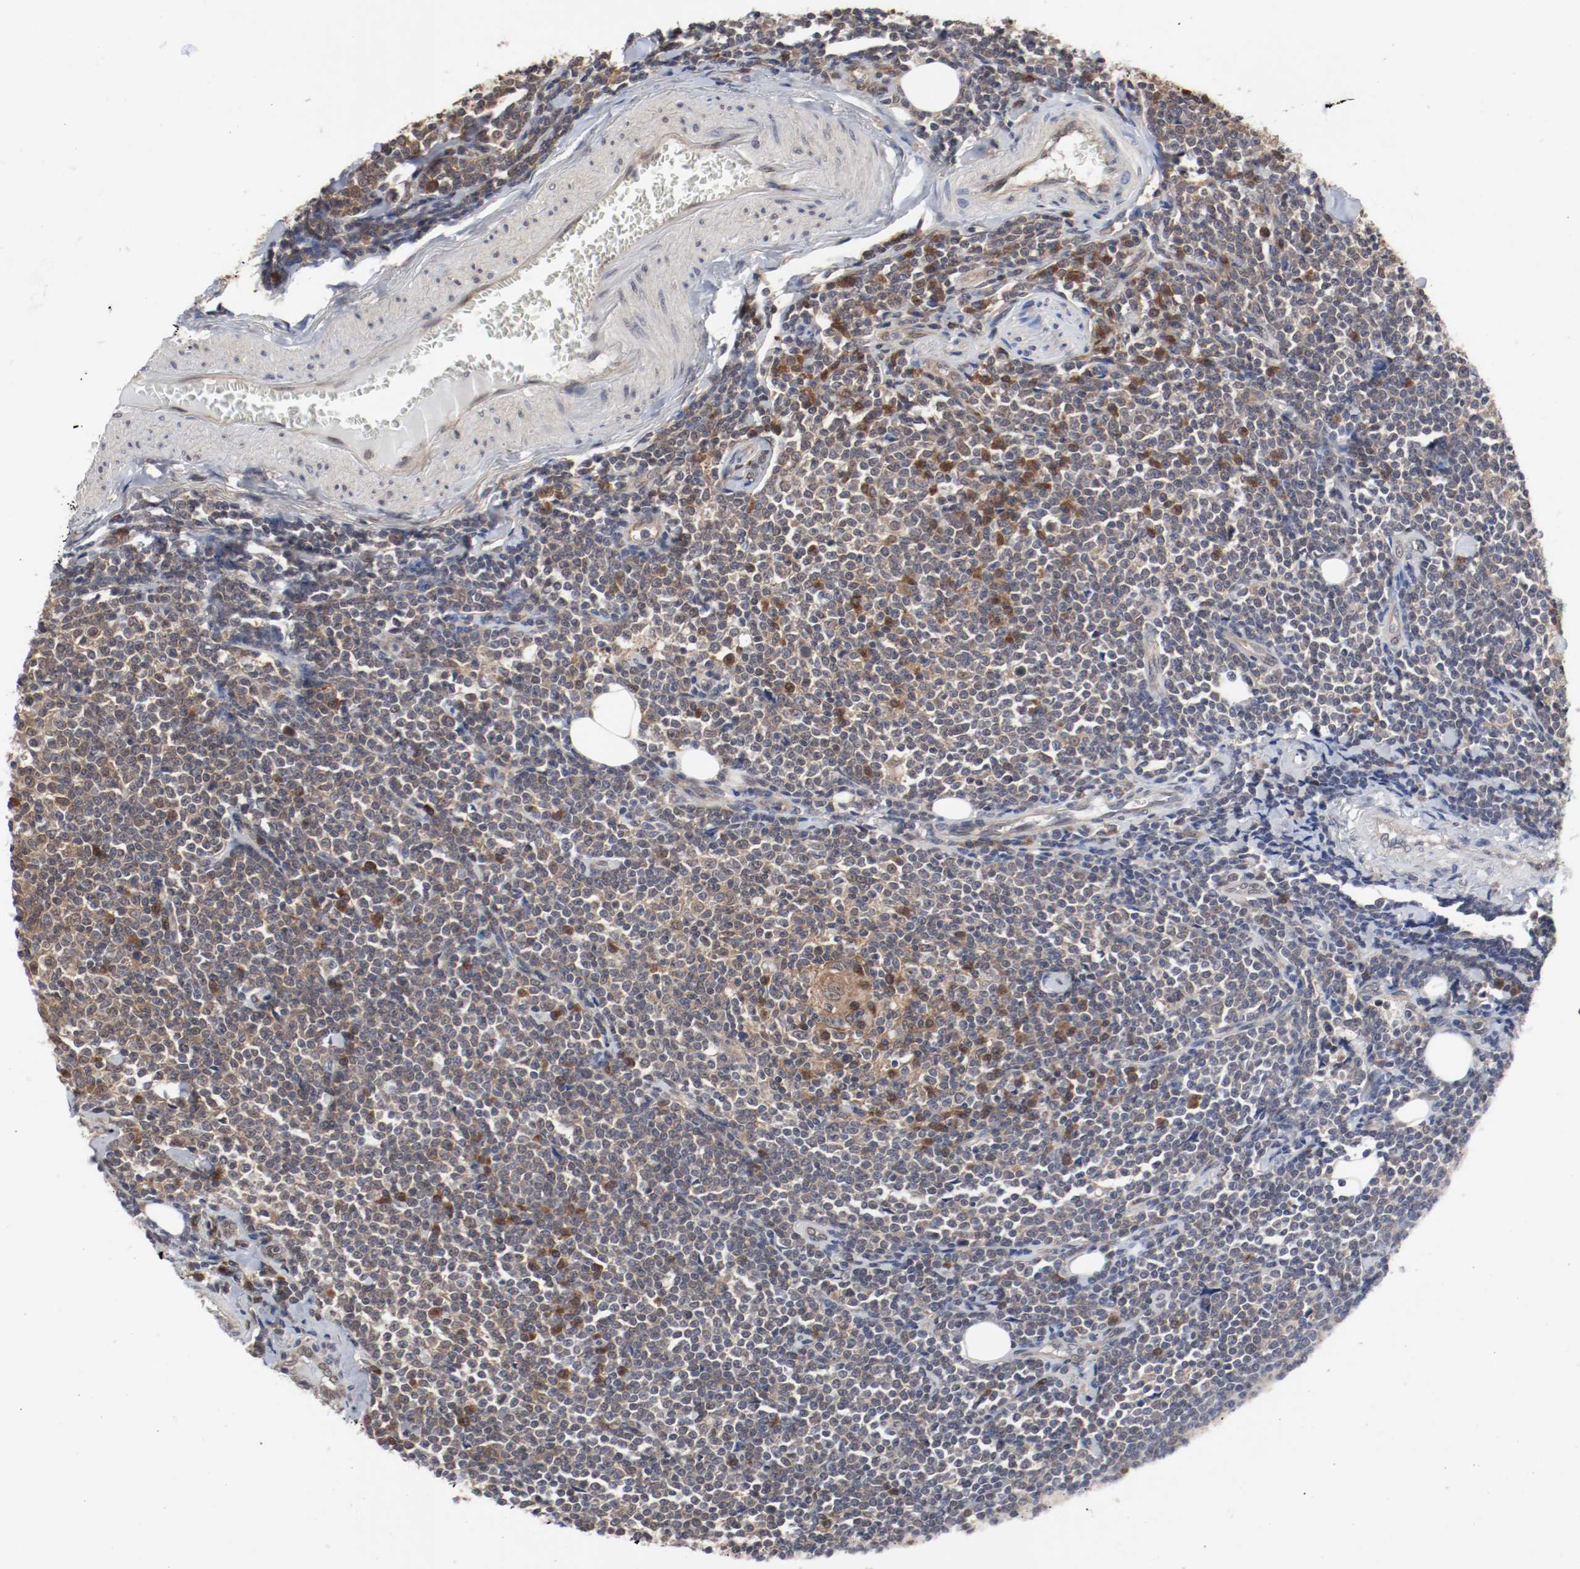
{"staining": {"intensity": "moderate", "quantity": ">75%", "location": "cytoplasmic/membranous"}, "tissue": "lymphoma", "cell_type": "Tumor cells", "image_type": "cancer", "snomed": [{"axis": "morphology", "description": "Malignant lymphoma, non-Hodgkin's type, Low grade"}, {"axis": "topography", "description": "Soft tissue"}], "caption": "Protein expression by immunohistochemistry displays moderate cytoplasmic/membranous staining in about >75% of tumor cells in lymphoma.", "gene": "AFG3L2", "patient": {"sex": "male", "age": 92}}